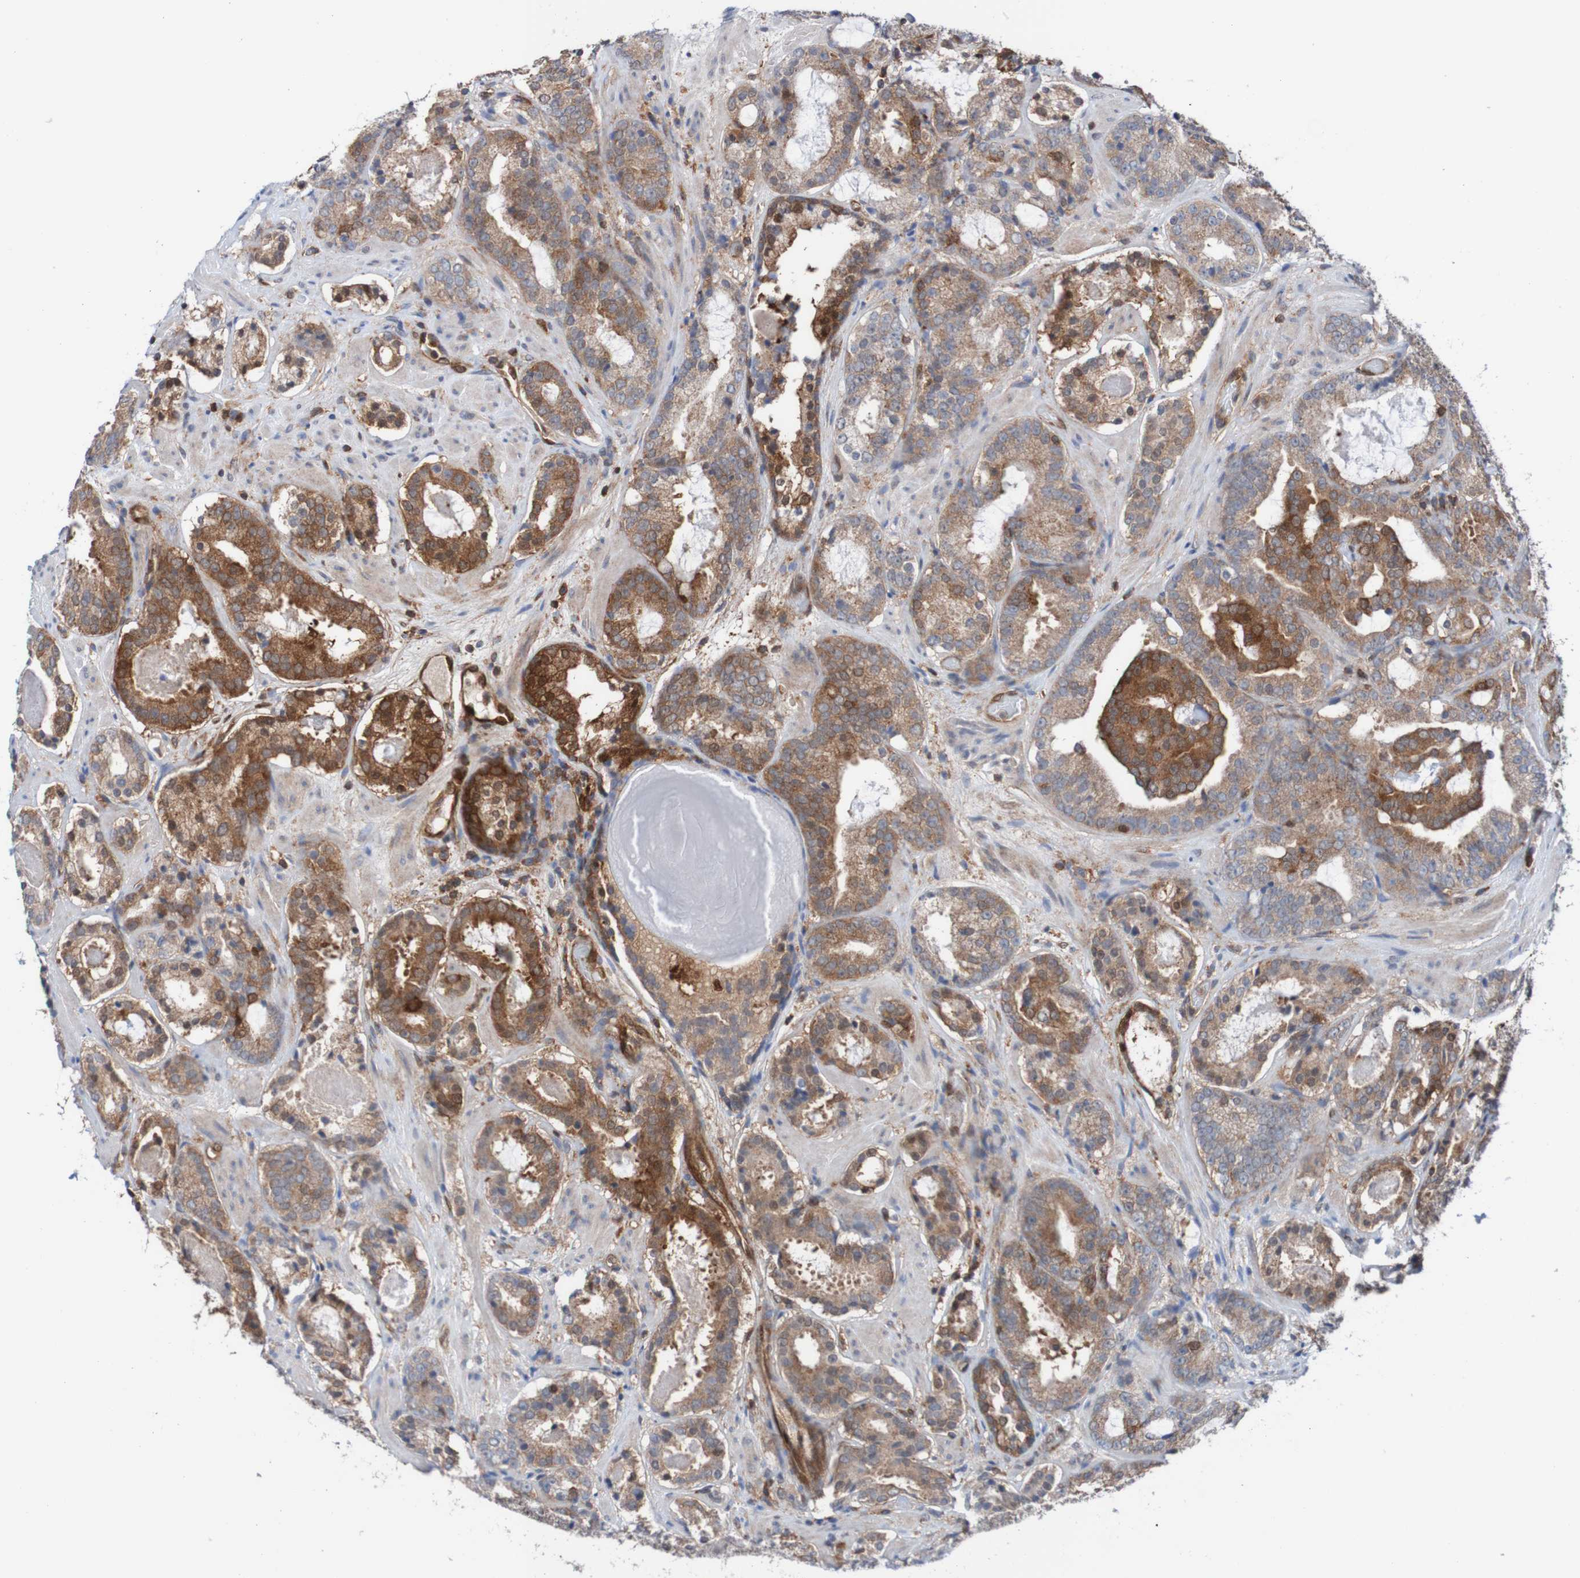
{"staining": {"intensity": "moderate", "quantity": "25%-75%", "location": "cytoplasmic/membranous"}, "tissue": "prostate cancer", "cell_type": "Tumor cells", "image_type": "cancer", "snomed": [{"axis": "morphology", "description": "Adenocarcinoma, Low grade"}, {"axis": "topography", "description": "Prostate"}], "caption": "Prostate cancer was stained to show a protein in brown. There is medium levels of moderate cytoplasmic/membranous positivity in about 25%-75% of tumor cells.", "gene": "RIGI", "patient": {"sex": "male", "age": 69}}